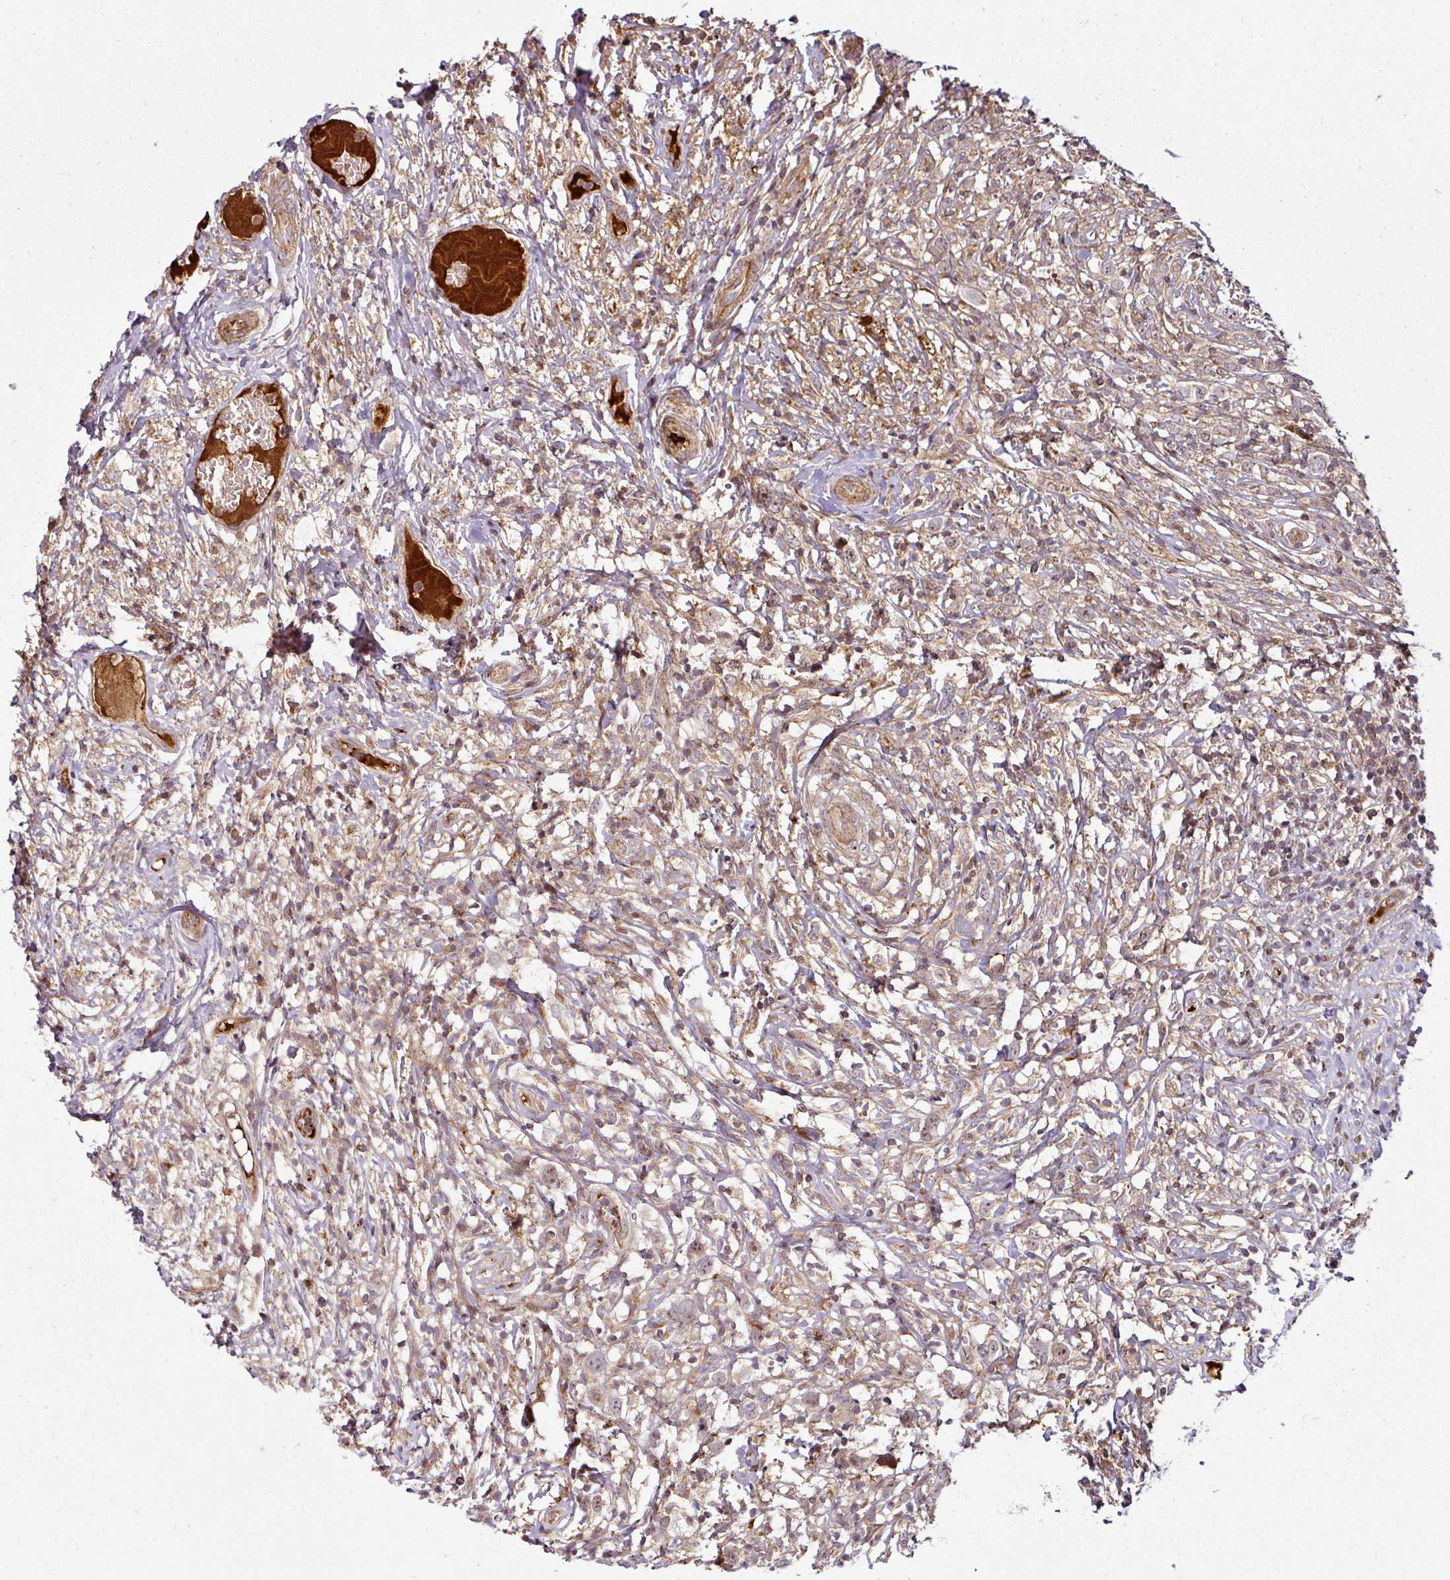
{"staining": {"intensity": "negative", "quantity": "none", "location": "none"}, "tissue": "lymphoma", "cell_type": "Tumor cells", "image_type": "cancer", "snomed": [{"axis": "morphology", "description": "Hodgkin's disease, NOS"}, {"axis": "topography", "description": "No Tissue"}], "caption": "The immunohistochemistry (IHC) image has no significant staining in tumor cells of Hodgkin's disease tissue.", "gene": "ATAT1", "patient": {"sex": "female", "age": 21}}